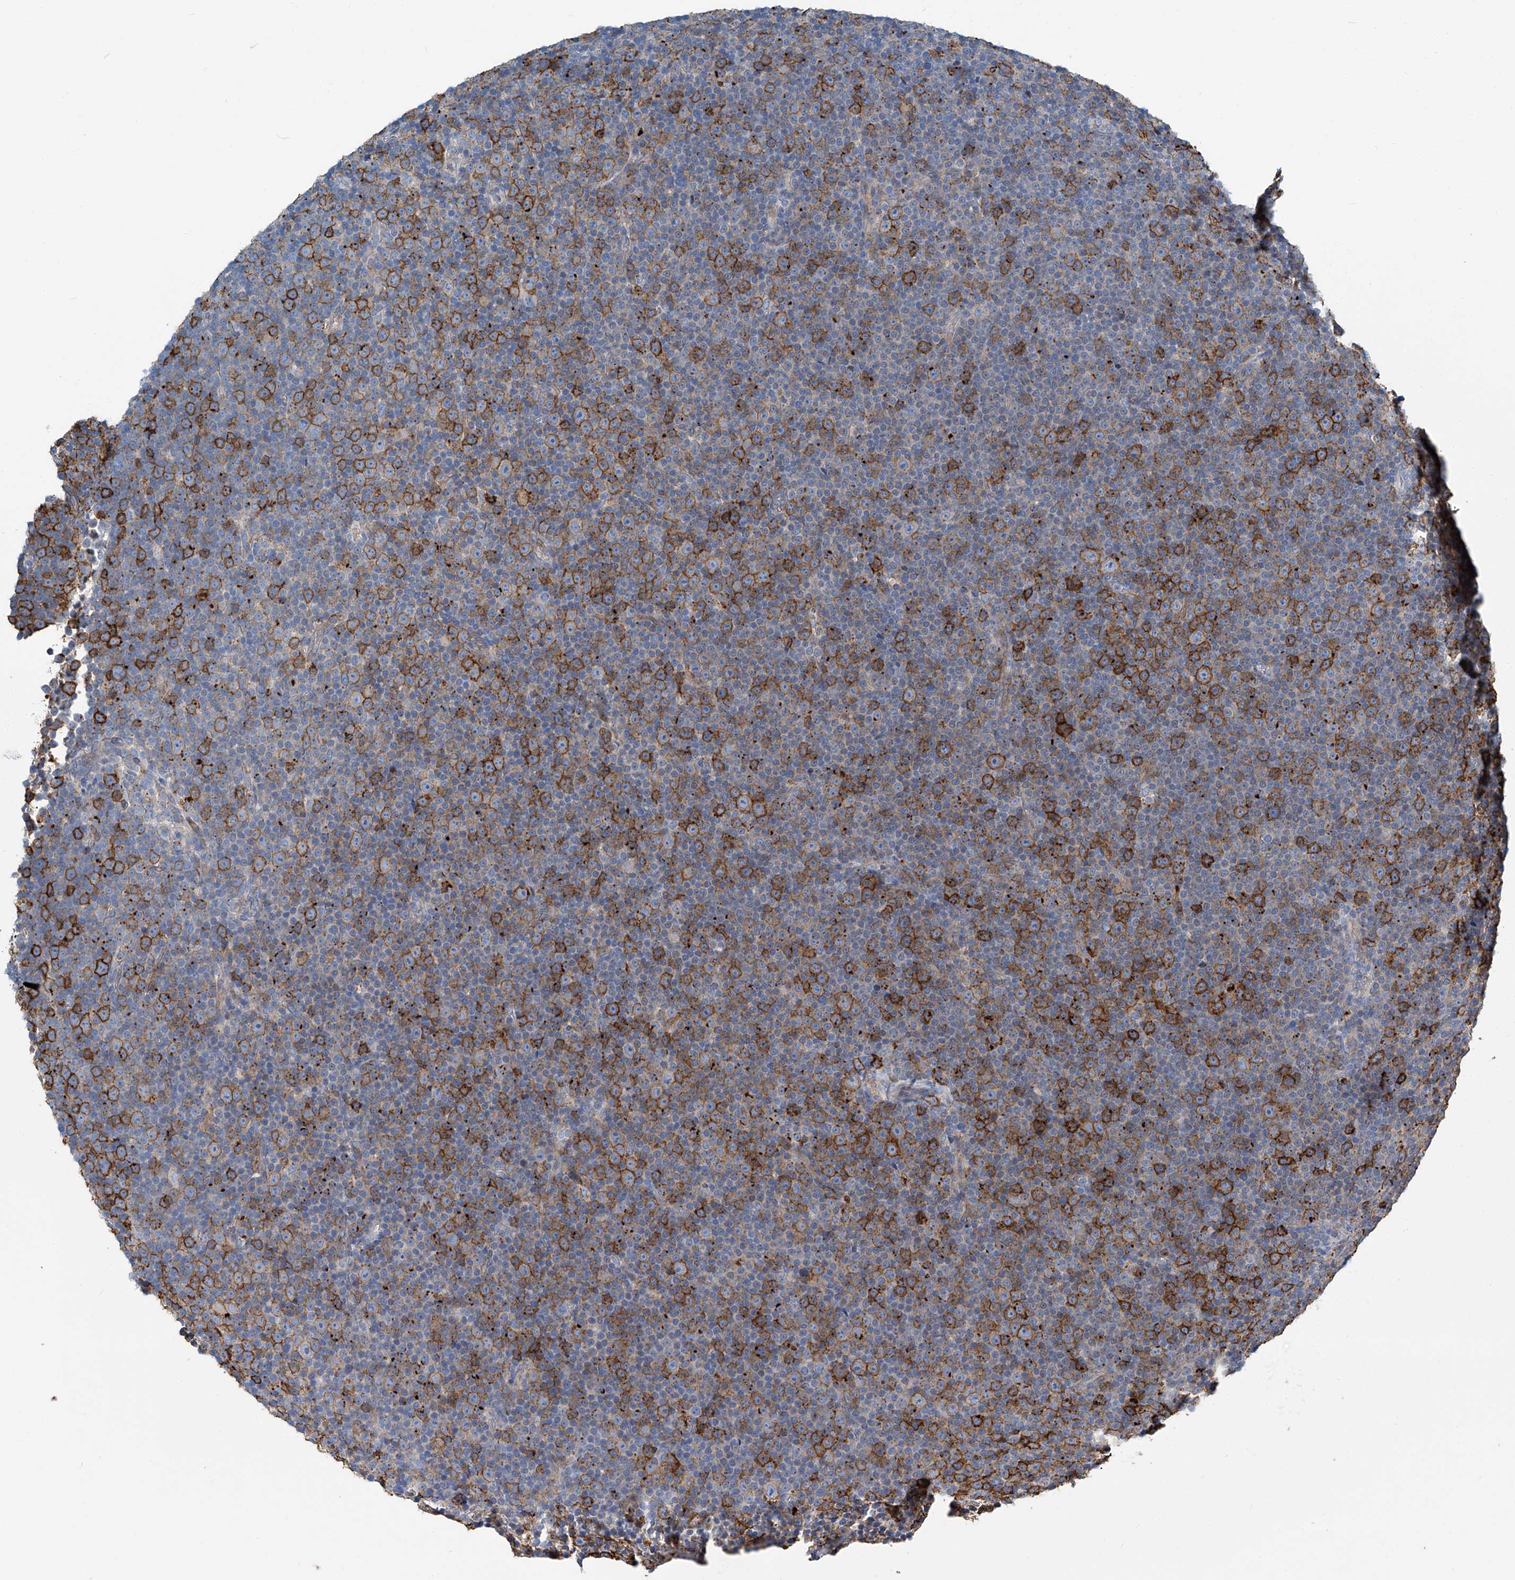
{"staining": {"intensity": "moderate", "quantity": "25%-75%", "location": "cytoplasmic/membranous"}, "tissue": "lymphoma", "cell_type": "Tumor cells", "image_type": "cancer", "snomed": [{"axis": "morphology", "description": "Malignant lymphoma, non-Hodgkin's type, Low grade"}, {"axis": "topography", "description": "Lymph node"}], "caption": "This is a photomicrograph of immunohistochemistry staining of lymphoma, which shows moderate positivity in the cytoplasmic/membranous of tumor cells.", "gene": "FAM167A", "patient": {"sex": "female", "age": 67}}